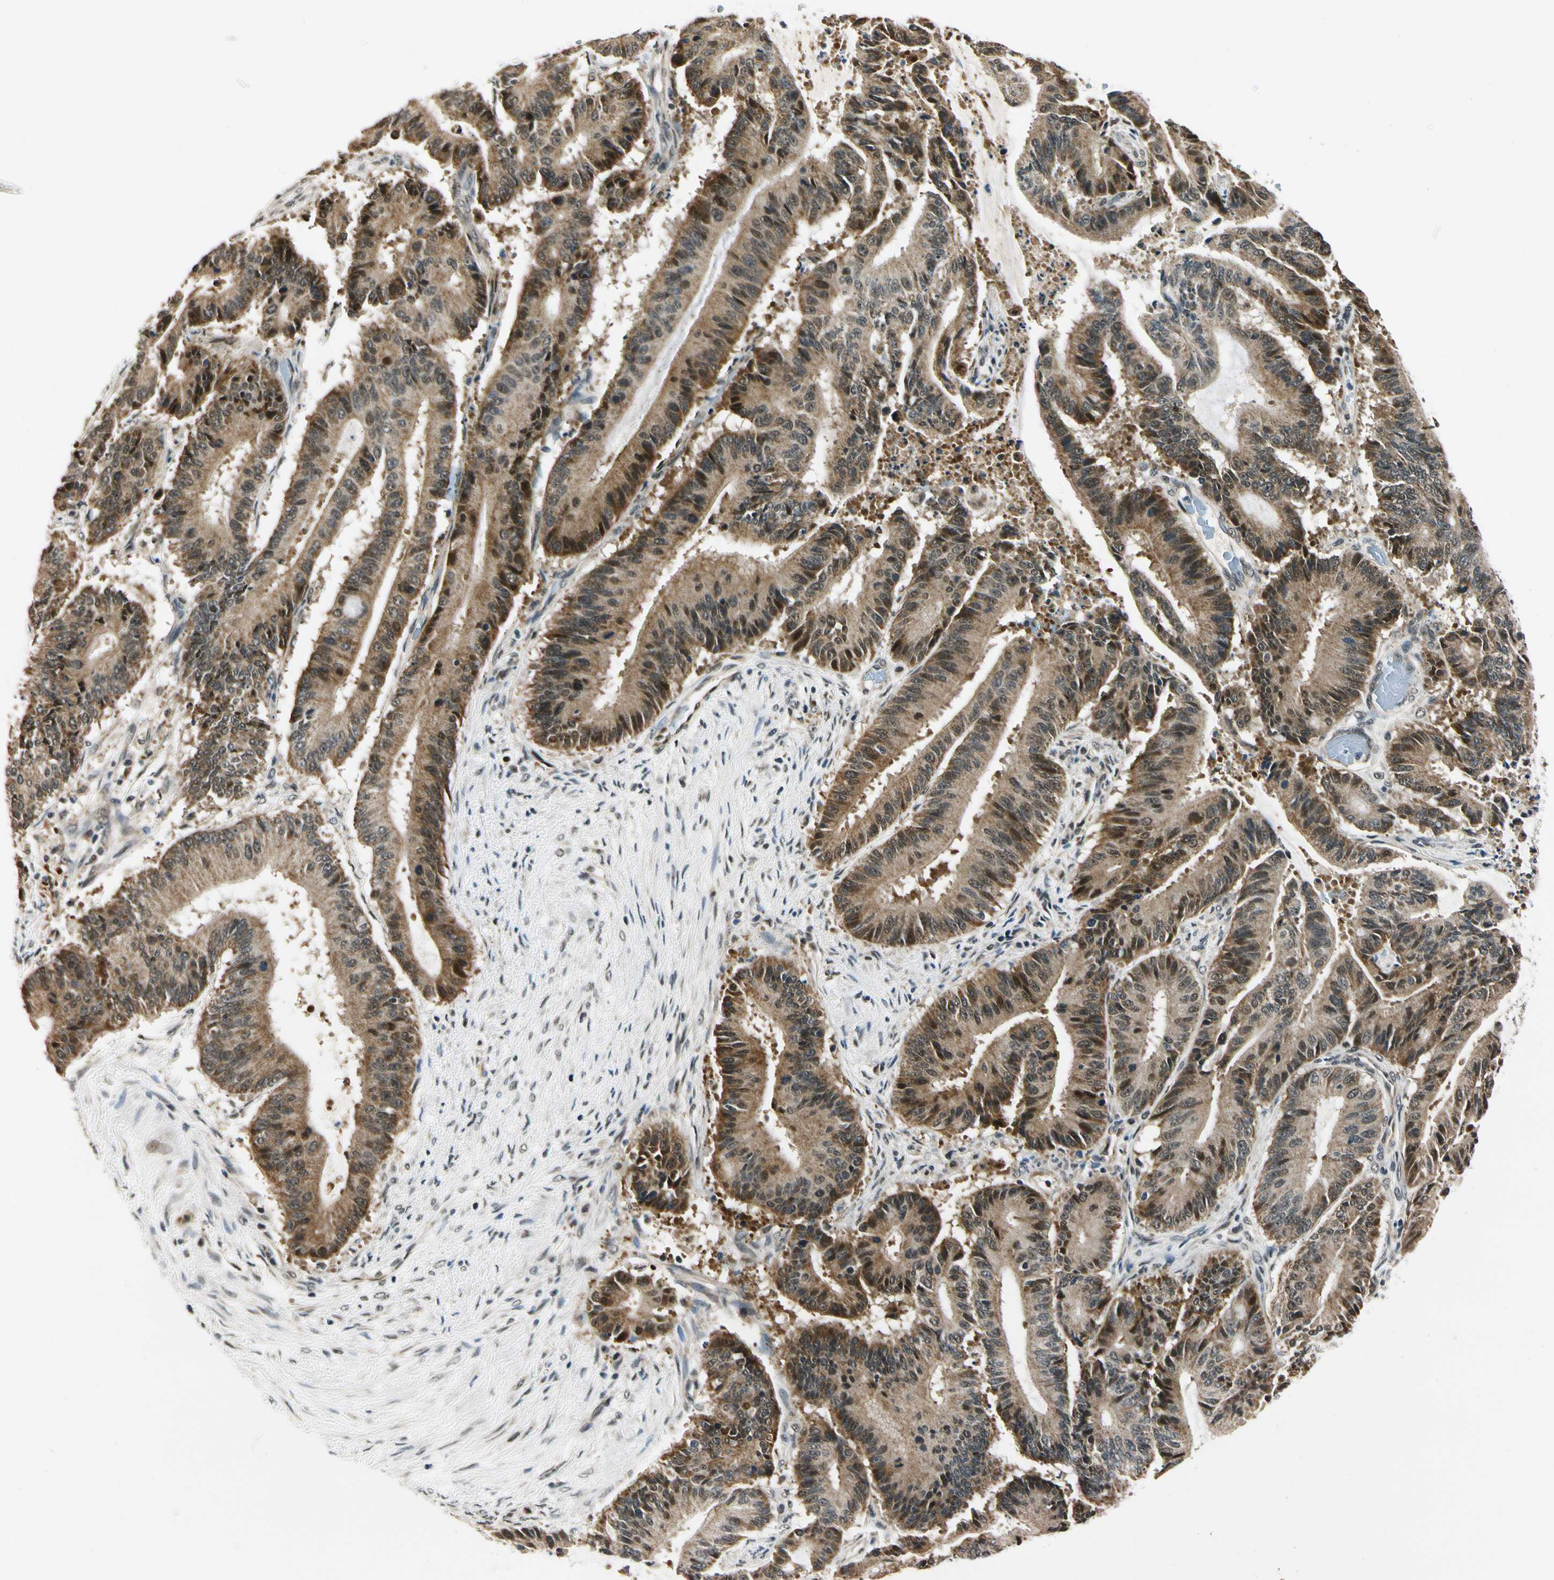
{"staining": {"intensity": "strong", "quantity": ">75%", "location": "cytoplasmic/membranous,nuclear"}, "tissue": "liver cancer", "cell_type": "Tumor cells", "image_type": "cancer", "snomed": [{"axis": "morphology", "description": "Cholangiocarcinoma"}, {"axis": "topography", "description": "Liver"}], "caption": "This micrograph demonstrates IHC staining of human liver cholangiocarcinoma, with high strong cytoplasmic/membranous and nuclear staining in approximately >75% of tumor cells.", "gene": "PDK2", "patient": {"sex": "female", "age": 73}}